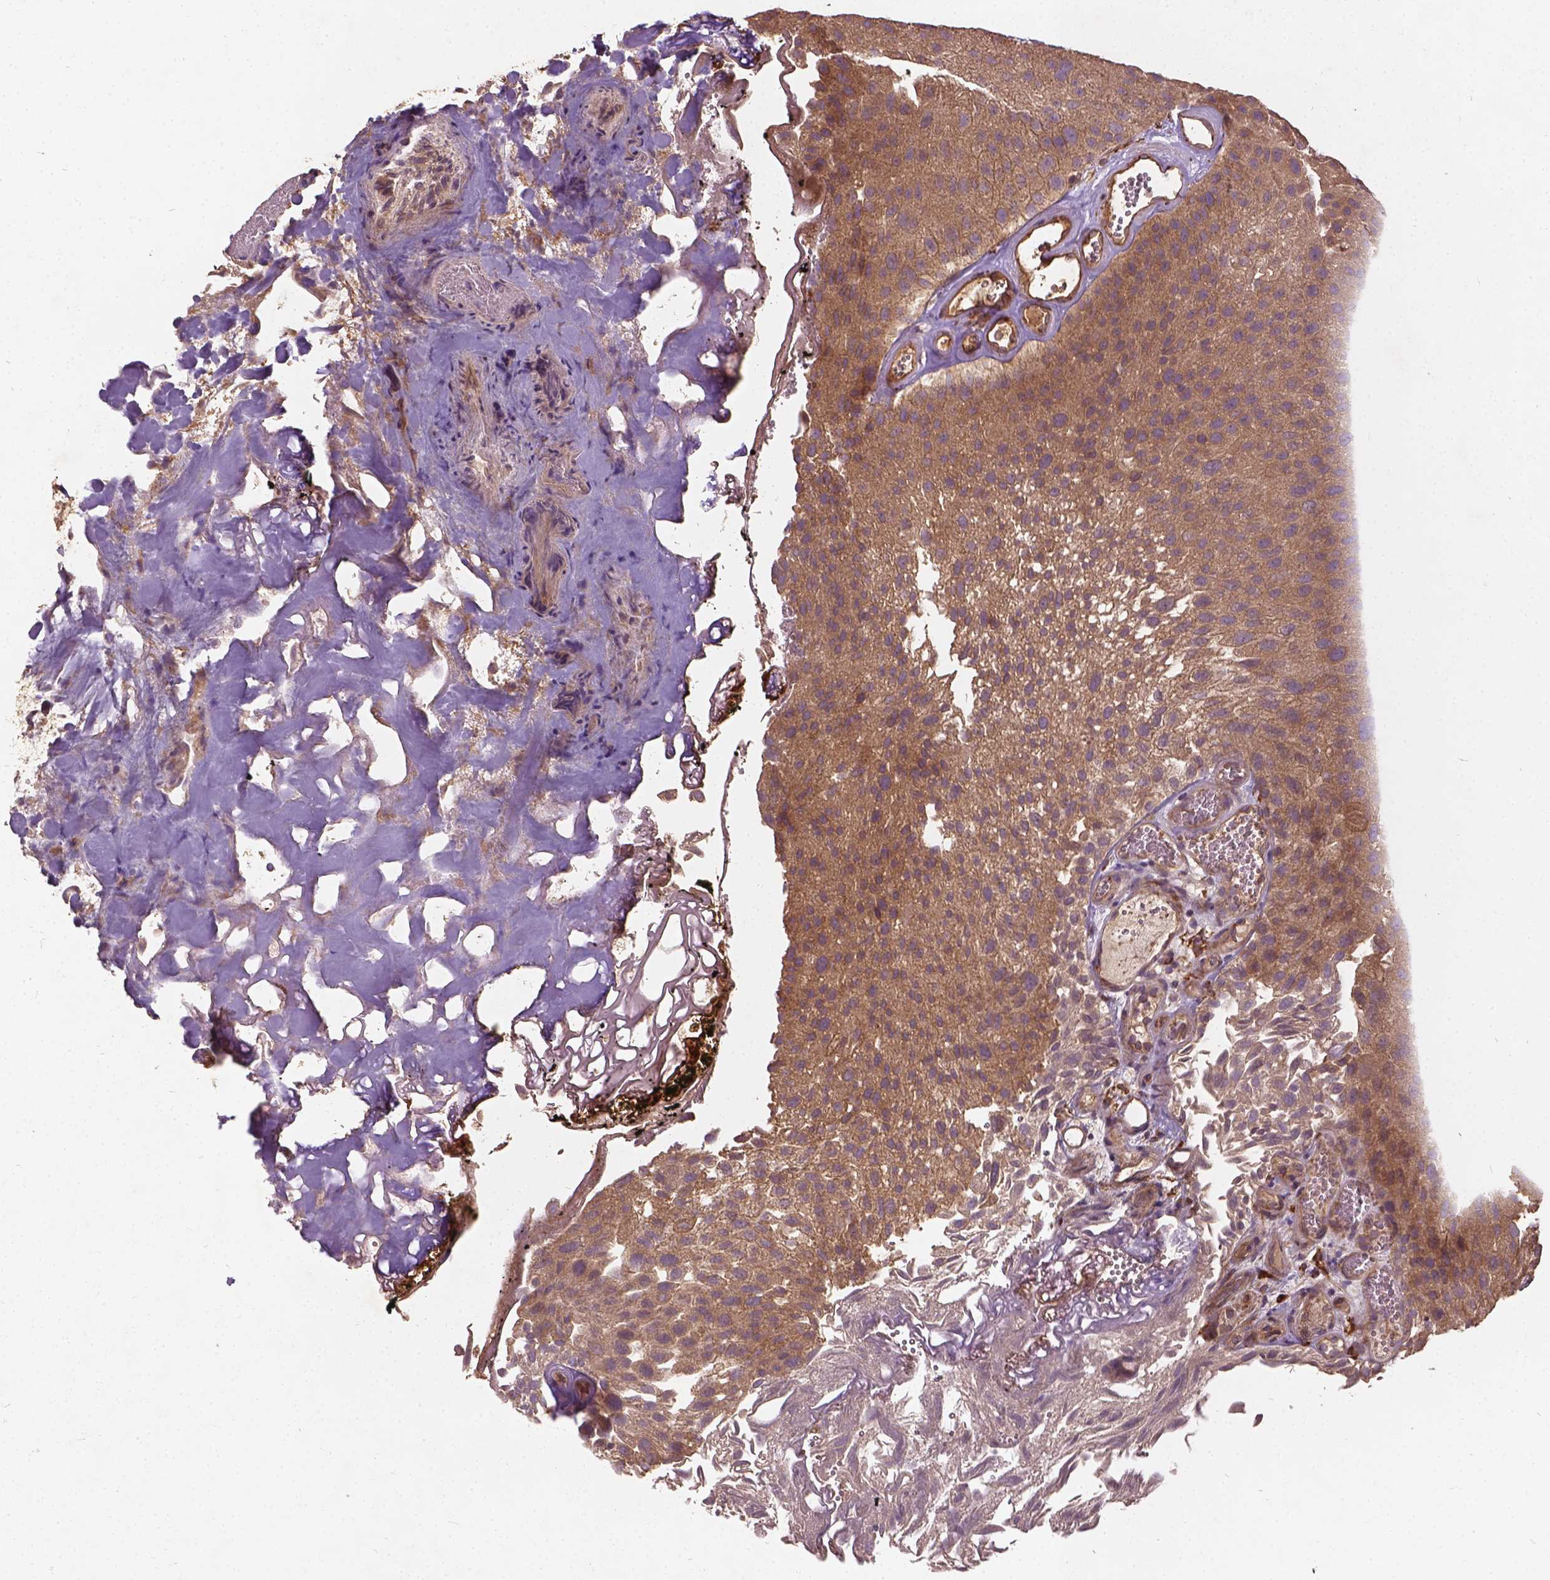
{"staining": {"intensity": "moderate", "quantity": ">75%", "location": "cytoplasmic/membranous"}, "tissue": "urothelial cancer", "cell_type": "Tumor cells", "image_type": "cancer", "snomed": [{"axis": "morphology", "description": "Urothelial carcinoma, Low grade"}, {"axis": "topography", "description": "Urinary bladder"}], "caption": "Protein staining by IHC displays moderate cytoplasmic/membranous positivity in about >75% of tumor cells in urothelial carcinoma (low-grade). (Stains: DAB in brown, nuclei in blue, Microscopy: brightfield microscopy at high magnification).", "gene": "UBXN2A", "patient": {"sex": "male", "age": 72}}